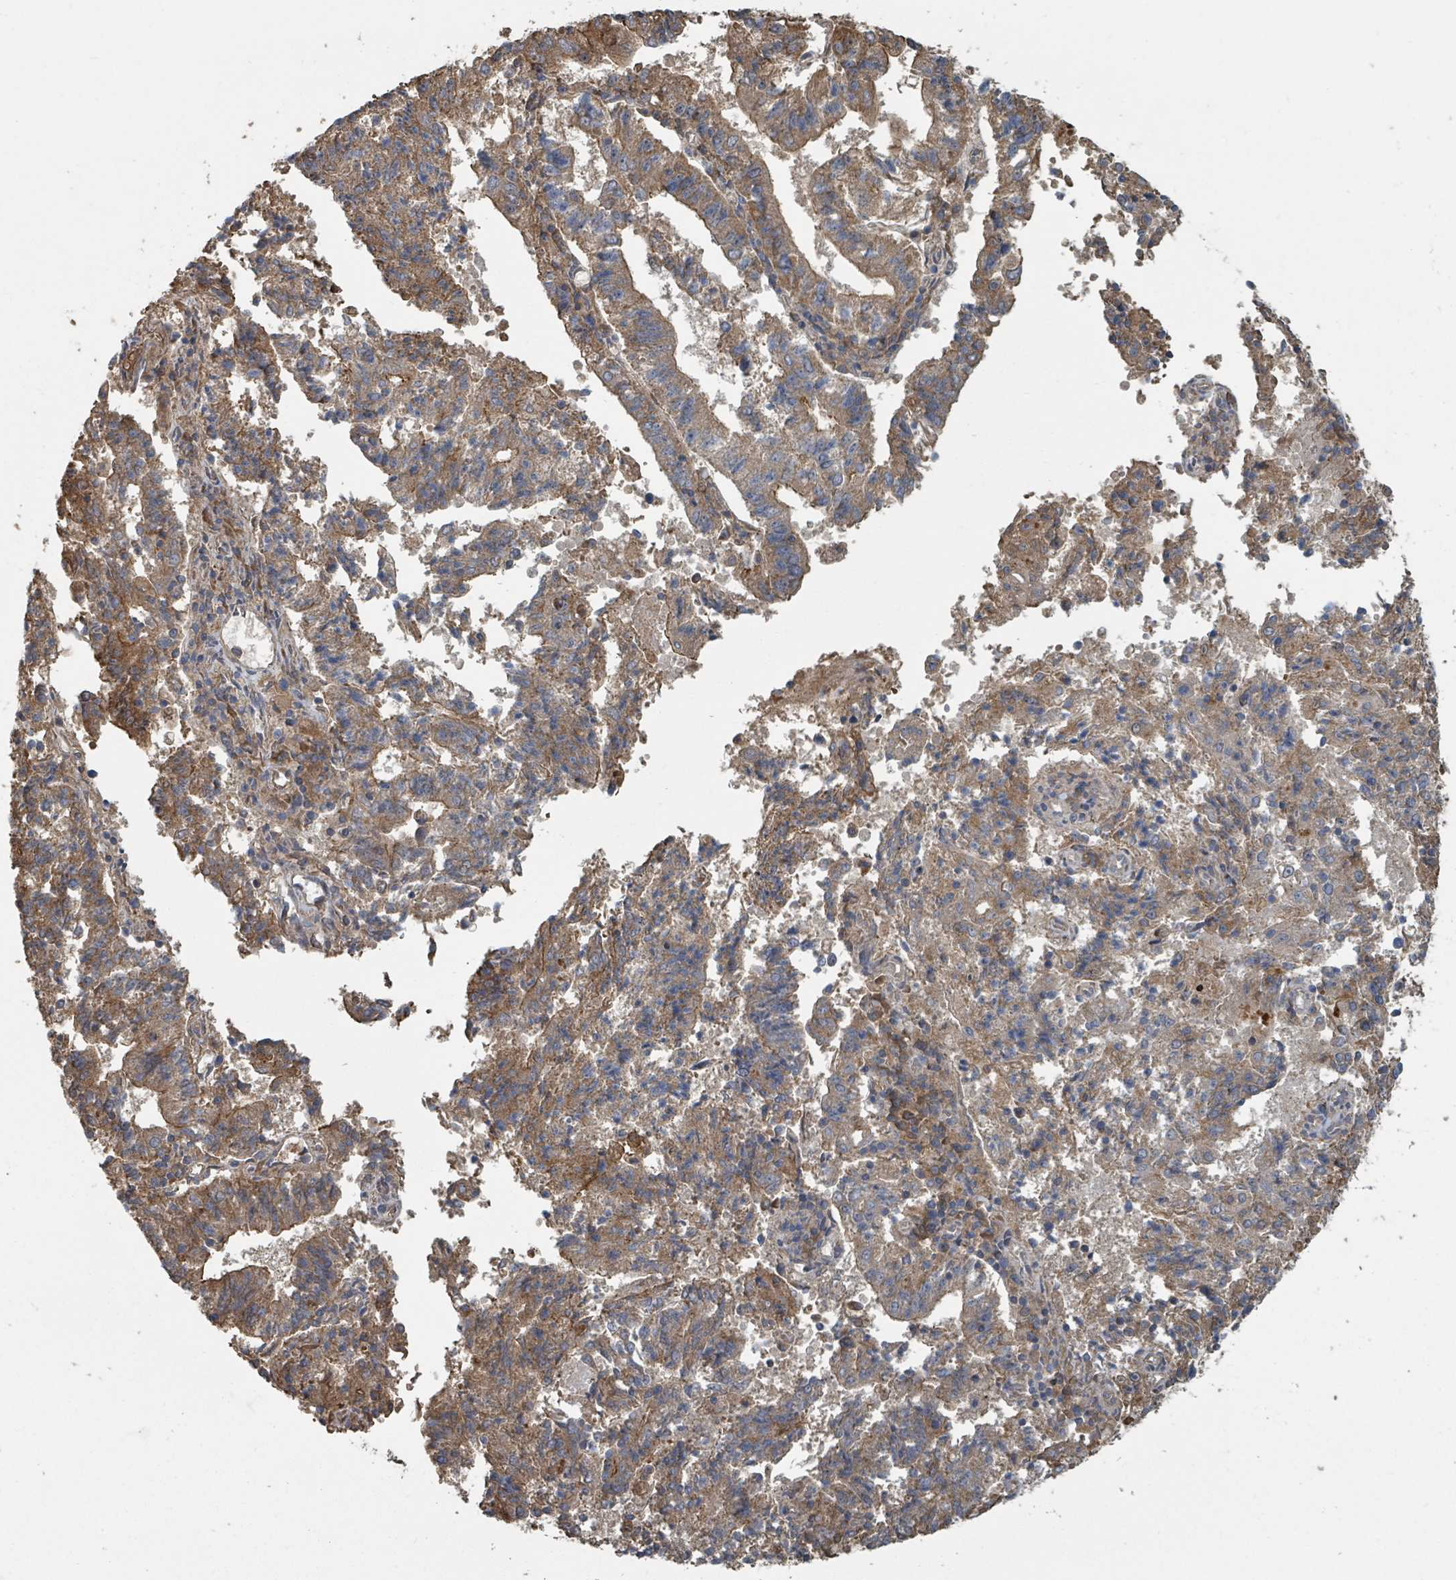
{"staining": {"intensity": "moderate", "quantity": "25%-75%", "location": "cytoplasmic/membranous"}, "tissue": "endometrial cancer", "cell_type": "Tumor cells", "image_type": "cancer", "snomed": [{"axis": "morphology", "description": "Adenocarcinoma, NOS"}, {"axis": "topography", "description": "Endometrium"}], "caption": "Immunohistochemical staining of human adenocarcinoma (endometrial) exhibits medium levels of moderate cytoplasmic/membranous protein staining in about 25%-75% of tumor cells.", "gene": "DPM1", "patient": {"sex": "female", "age": 82}}